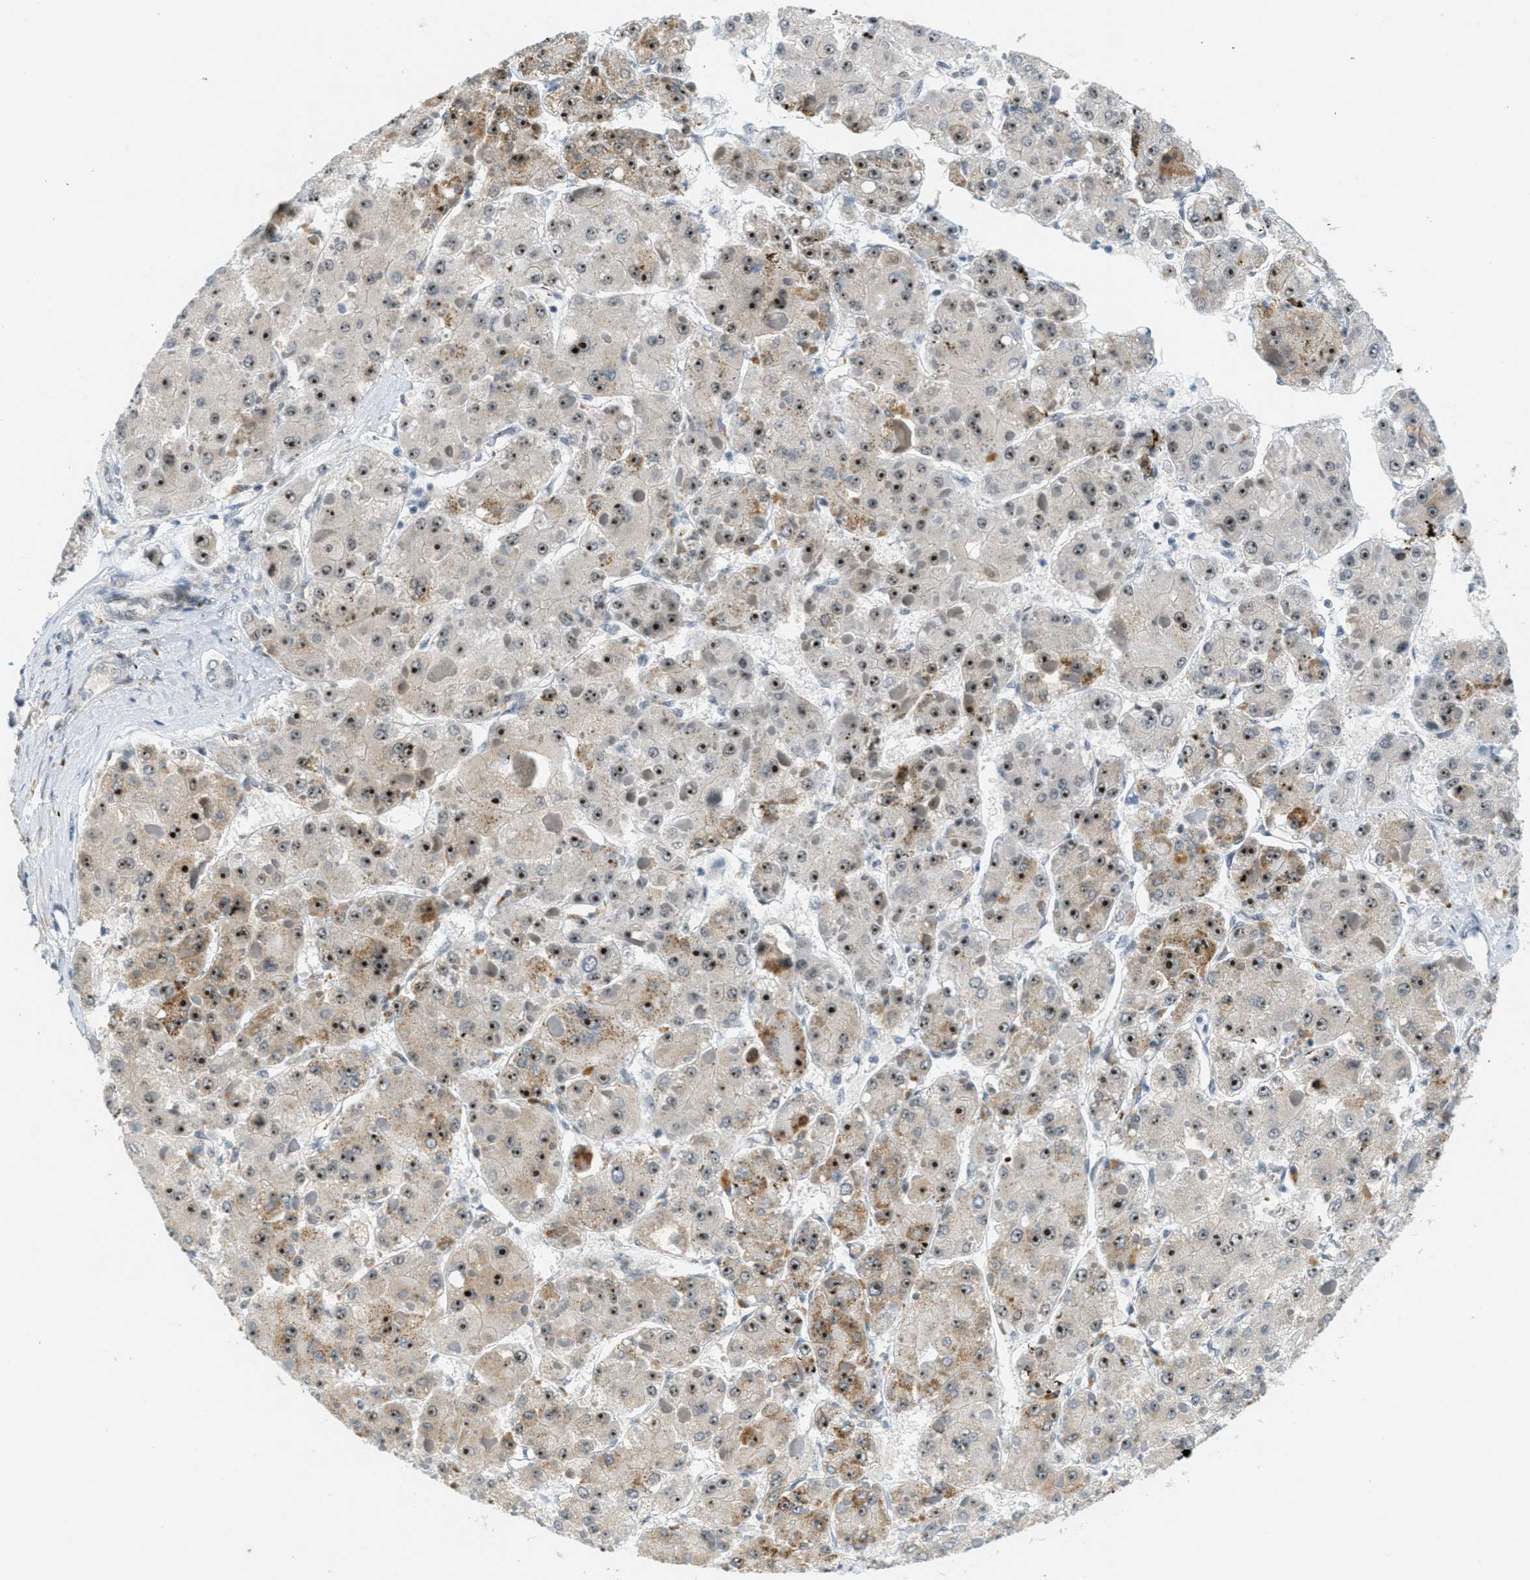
{"staining": {"intensity": "strong", "quantity": "25%-75%", "location": "nuclear"}, "tissue": "liver cancer", "cell_type": "Tumor cells", "image_type": "cancer", "snomed": [{"axis": "morphology", "description": "Carcinoma, Hepatocellular, NOS"}, {"axis": "topography", "description": "Liver"}], "caption": "A histopathology image showing strong nuclear staining in about 25%-75% of tumor cells in liver cancer (hepatocellular carcinoma), as visualized by brown immunohistochemical staining.", "gene": "DDX47", "patient": {"sex": "female", "age": 73}}